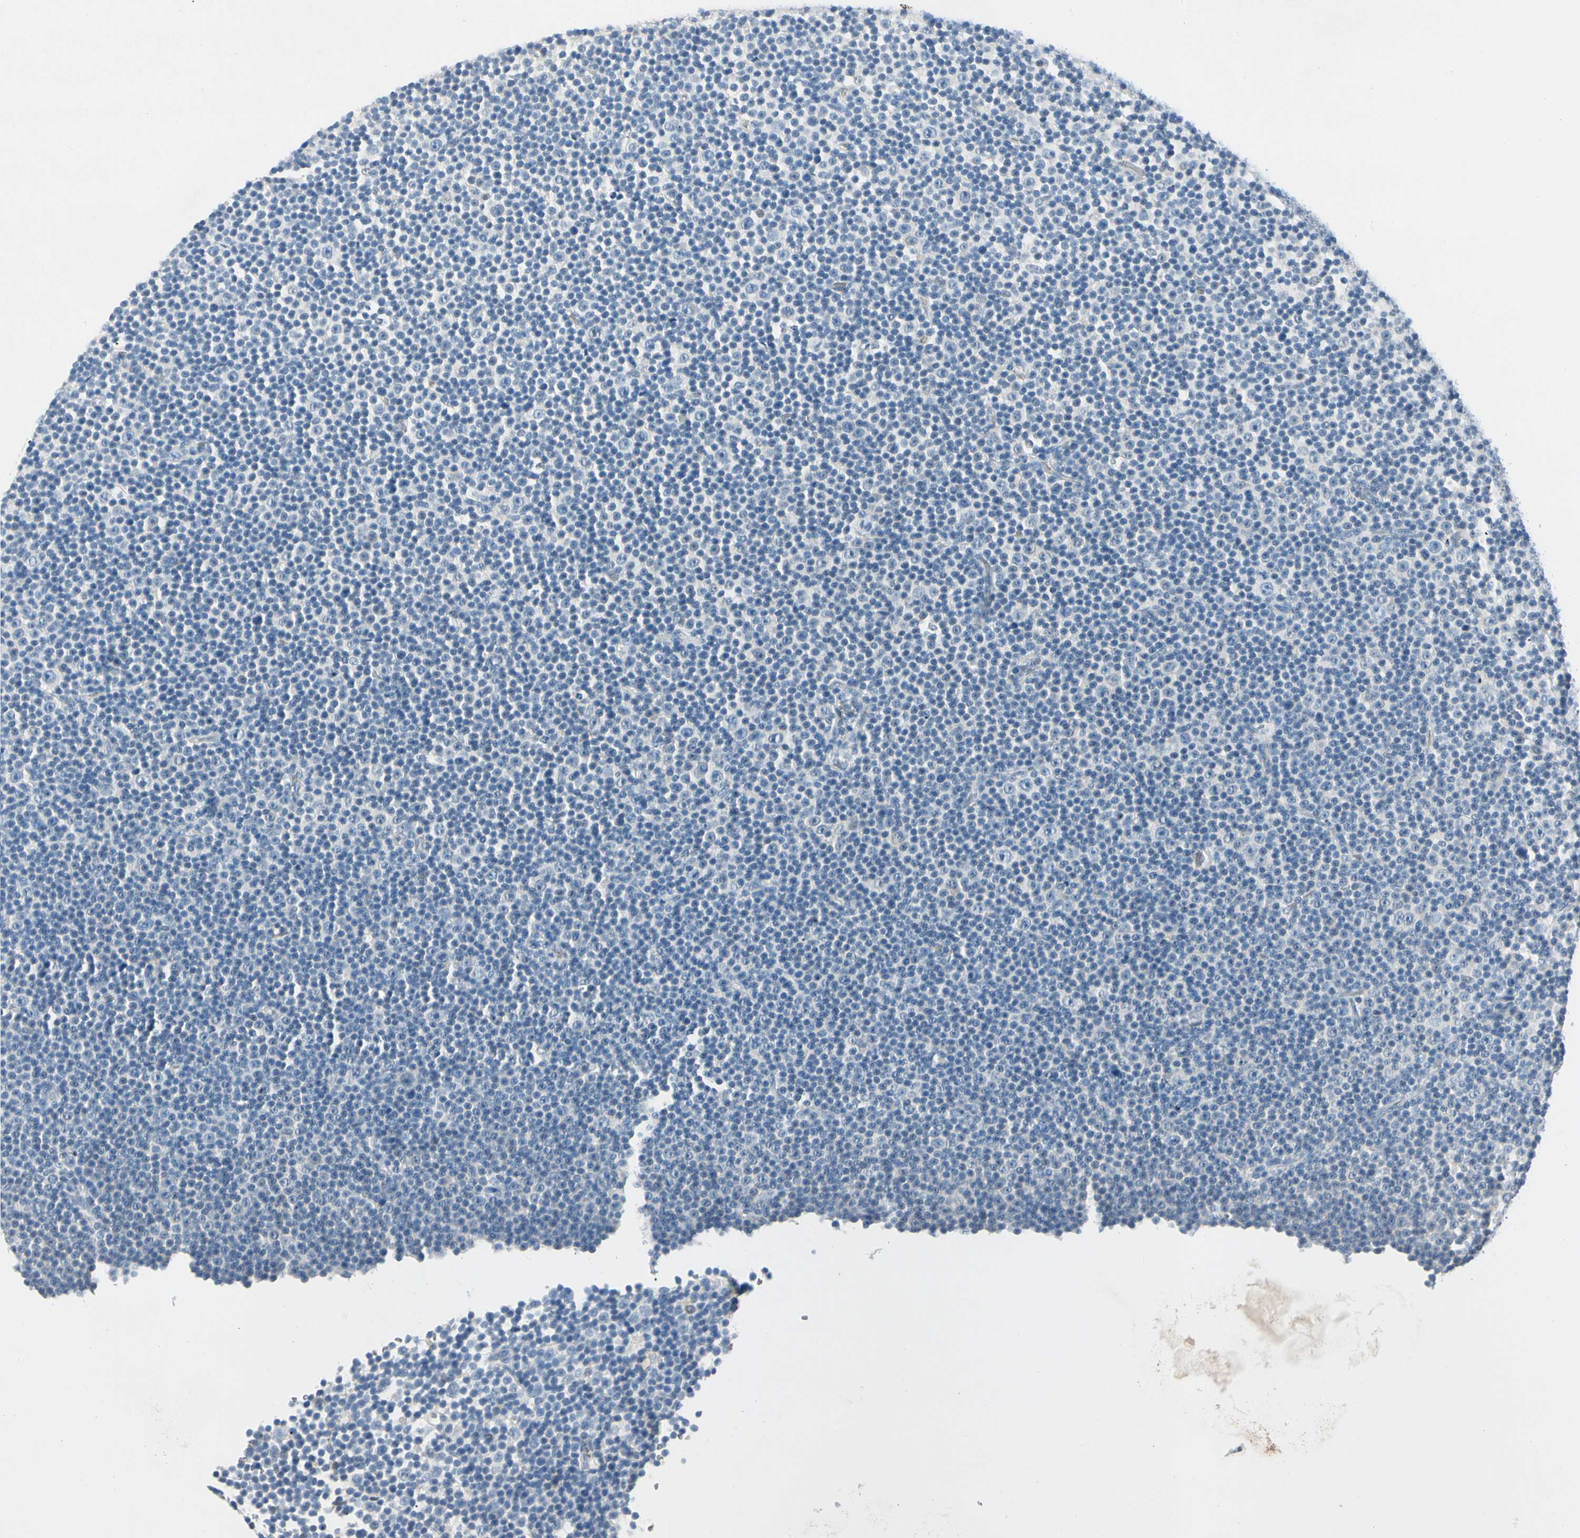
{"staining": {"intensity": "negative", "quantity": "none", "location": "none"}, "tissue": "lymphoma", "cell_type": "Tumor cells", "image_type": "cancer", "snomed": [{"axis": "morphology", "description": "Malignant lymphoma, non-Hodgkin's type, Low grade"}, {"axis": "topography", "description": "Lymph node"}], "caption": "This is a image of immunohistochemistry (IHC) staining of malignant lymphoma, non-Hodgkin's type (low-grade), which shows no staining in tumor cells.", "gene": "CA1", "patient": {"sex": "female", "age": 67}}